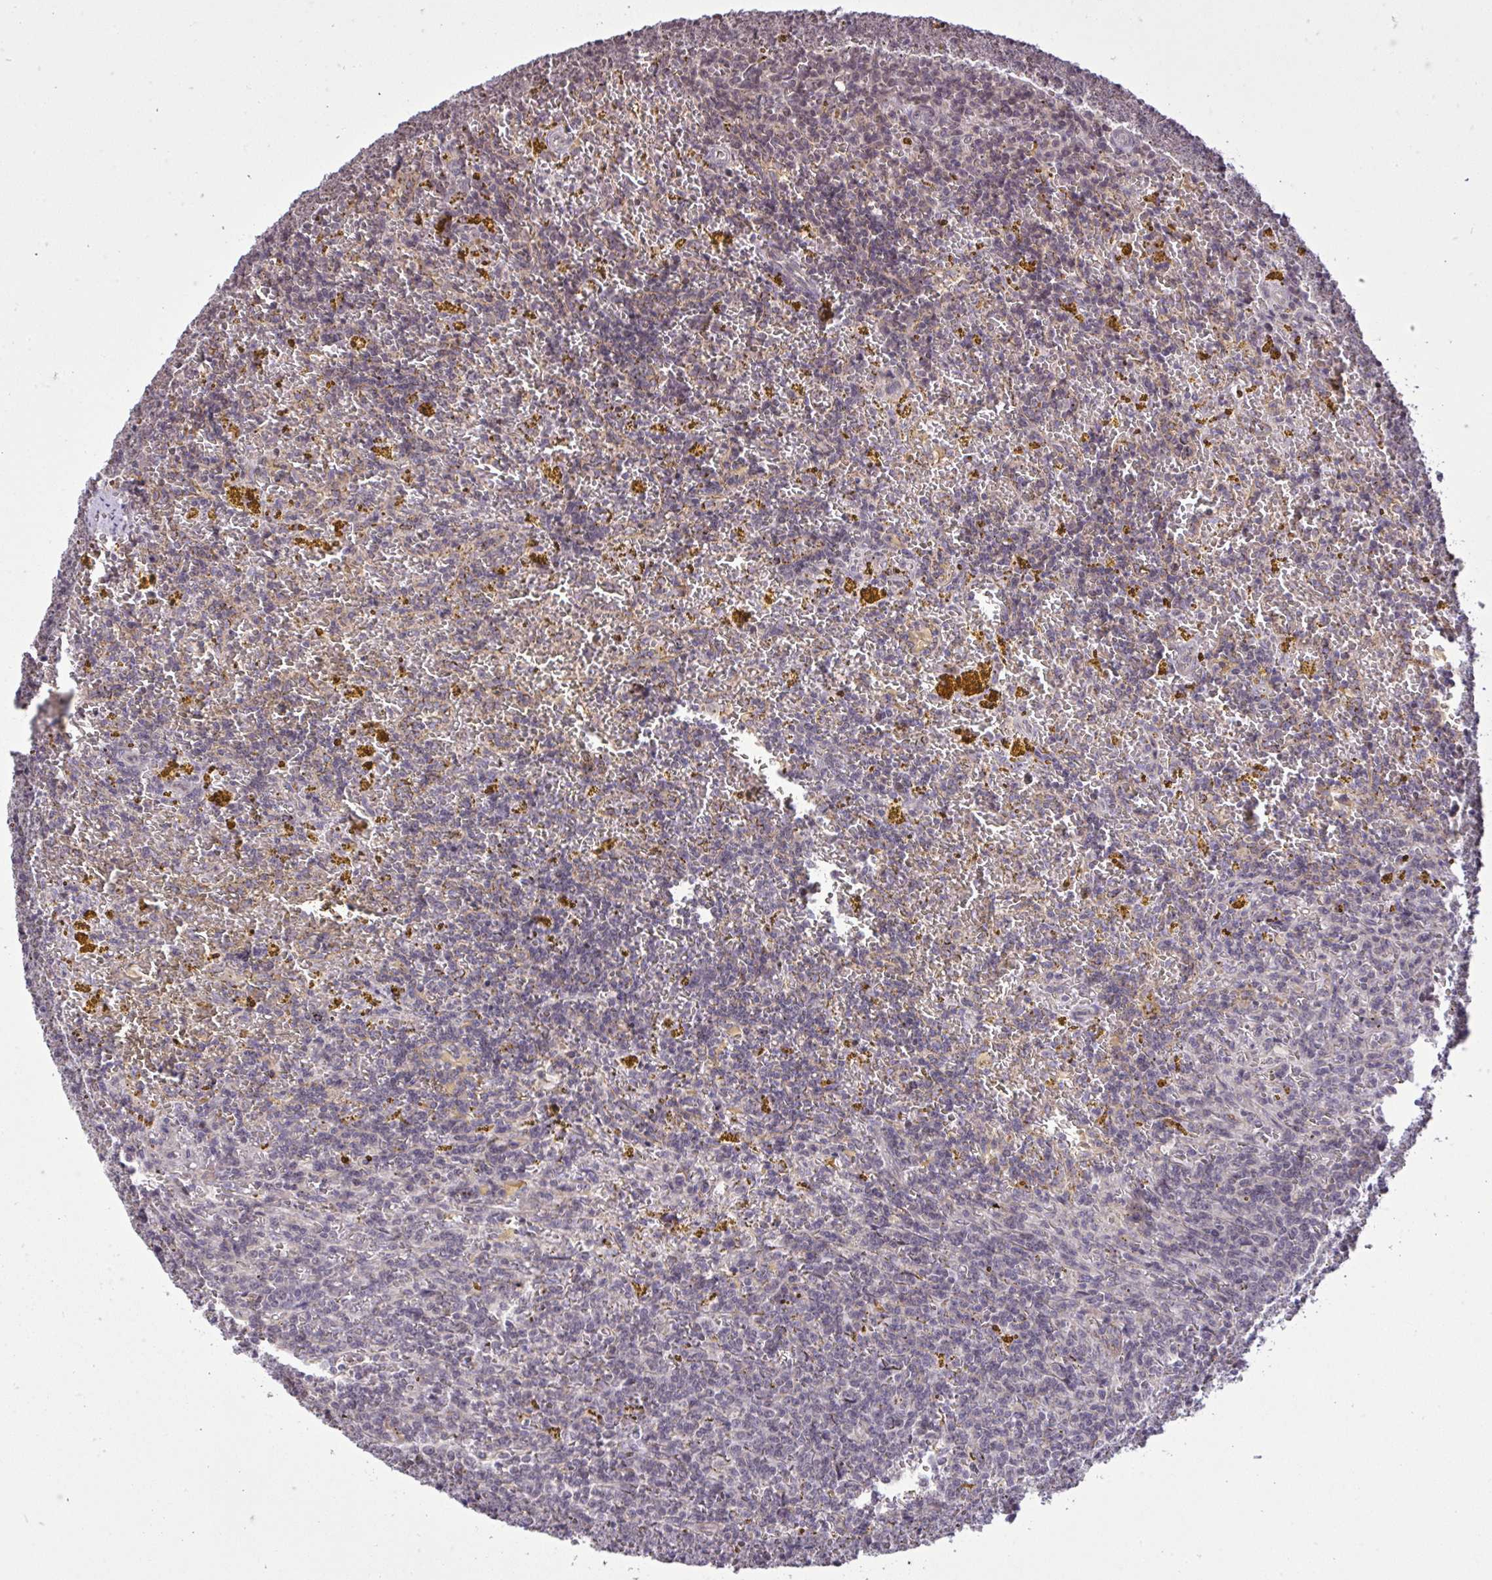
{"staining": {"intensity": "negative", "quantity": "none", "location": "none"}, "tissue": "lymphoma", "cell_type": "Tumor cells", "image_type": "cancer", "snomed": [{"axis": "morphology", "description": "Malignant lymphoma, non-Hodgkin's type, Low grade"}, {"axis": "topography", "description": "Spleen"}, {"axis": "topography", "description": "Lymph node"}], "caption": "Protein analysis of malignant lymphoma, non-Hodgkin's type (low-grade) reveals no significant expression in tumor cells. (Immunohistochemistry (ihc), brightfield microscopy, high magnification).", "gene": "CYP20A1", "patient": {"sex": "female", "age": 66}}